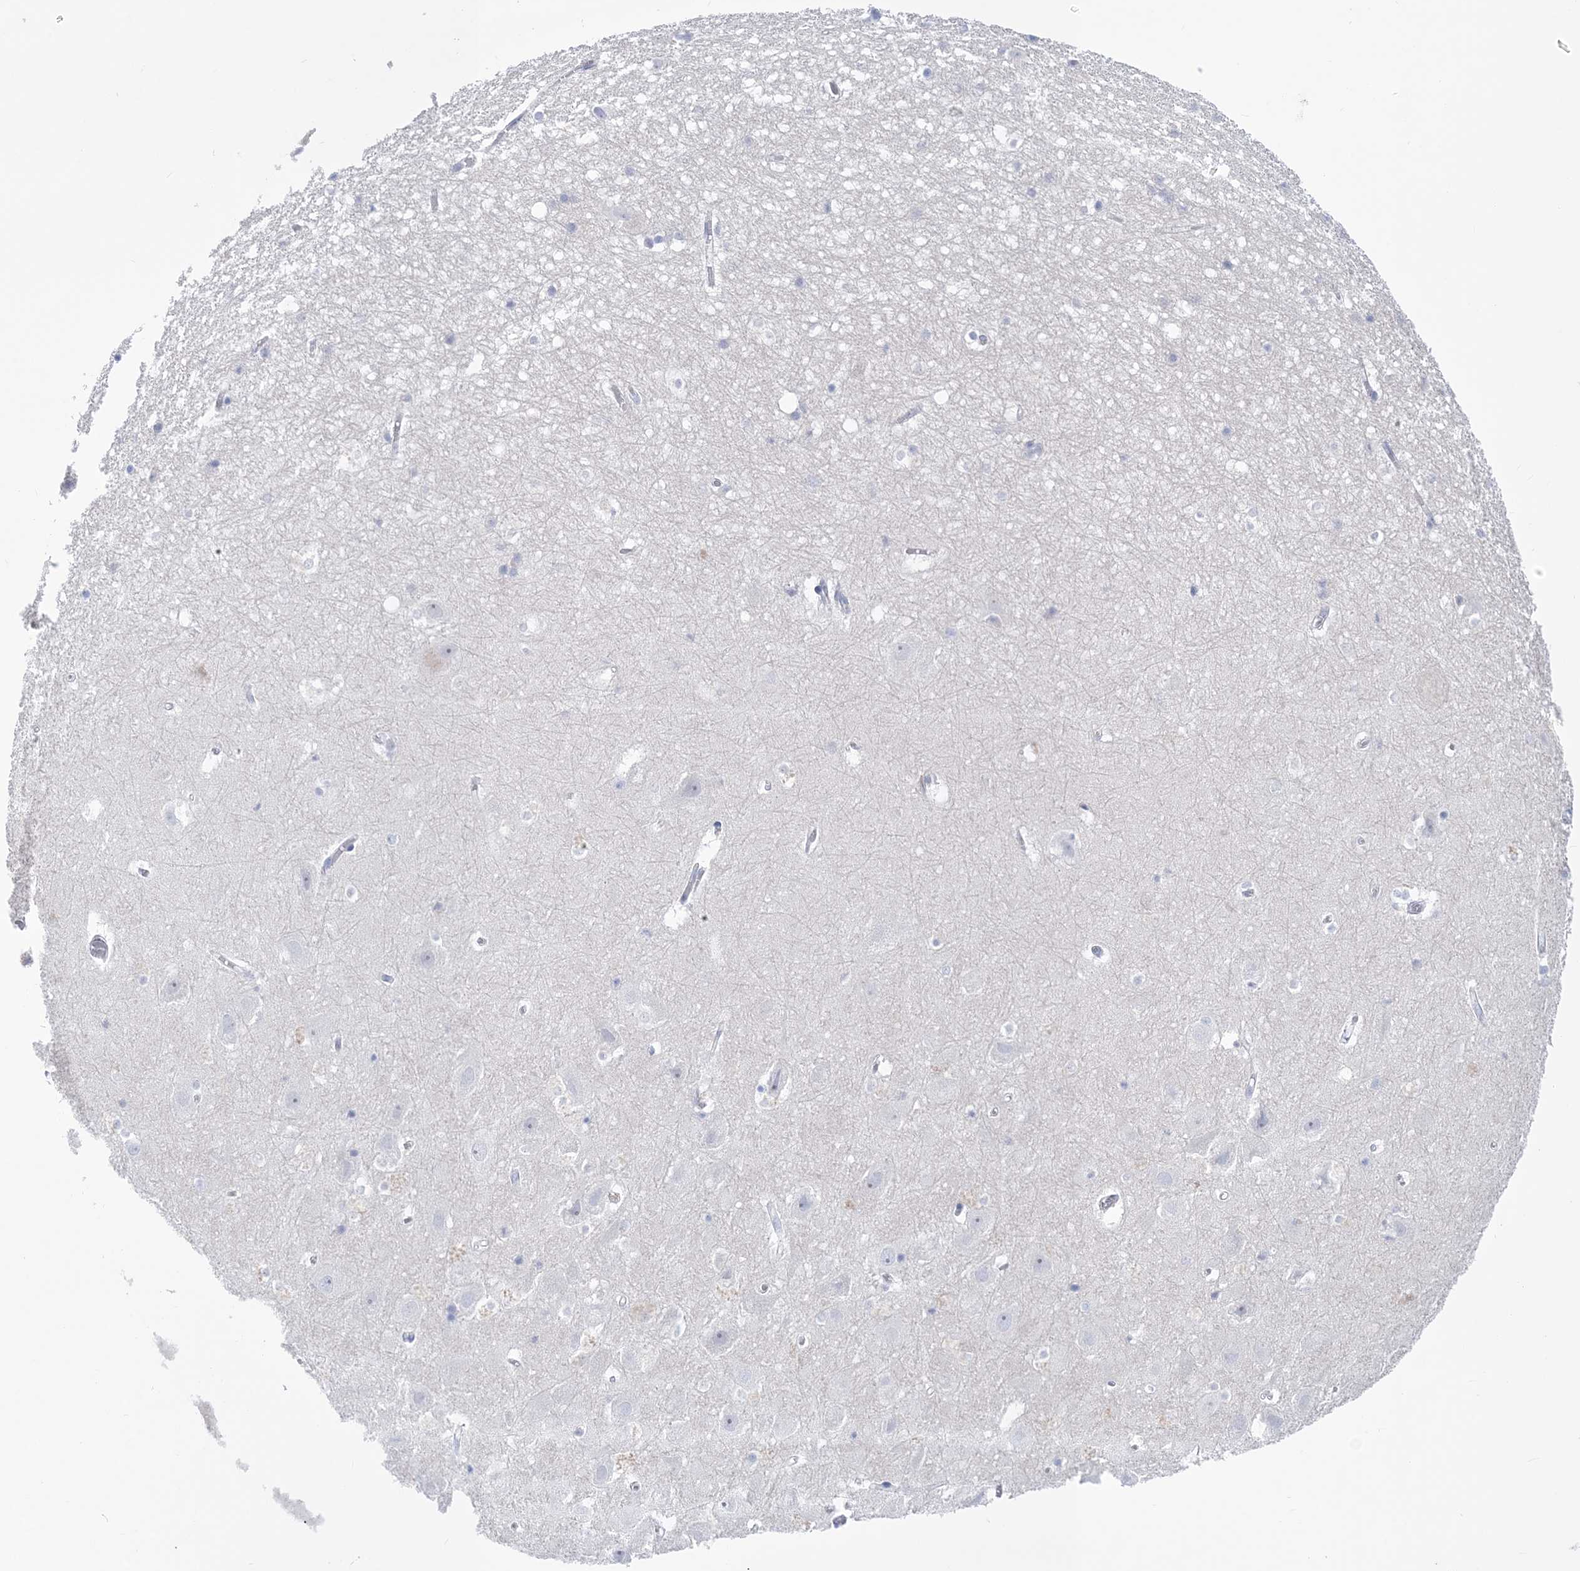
{"staining": {"intensity": "negative", "quantity": "none", "location": "none"}, "tissue": "hippocampus", "cell_type": "Glial cells", "image_type": "normal", "snomed": [{"axis": "morphology", "description": "Normal tissue, NOS"}, {"axis": "topography", "description": "Hippocampus"}], "caption": "Immunohistochemistry (IHC) image of normal hippocampus stained for a protein (brown), which reveals no staining in glial cells. Nuclei are stained in blue.", "gene": "WDR74", "patient": {"sex": "female", "age": 52}}